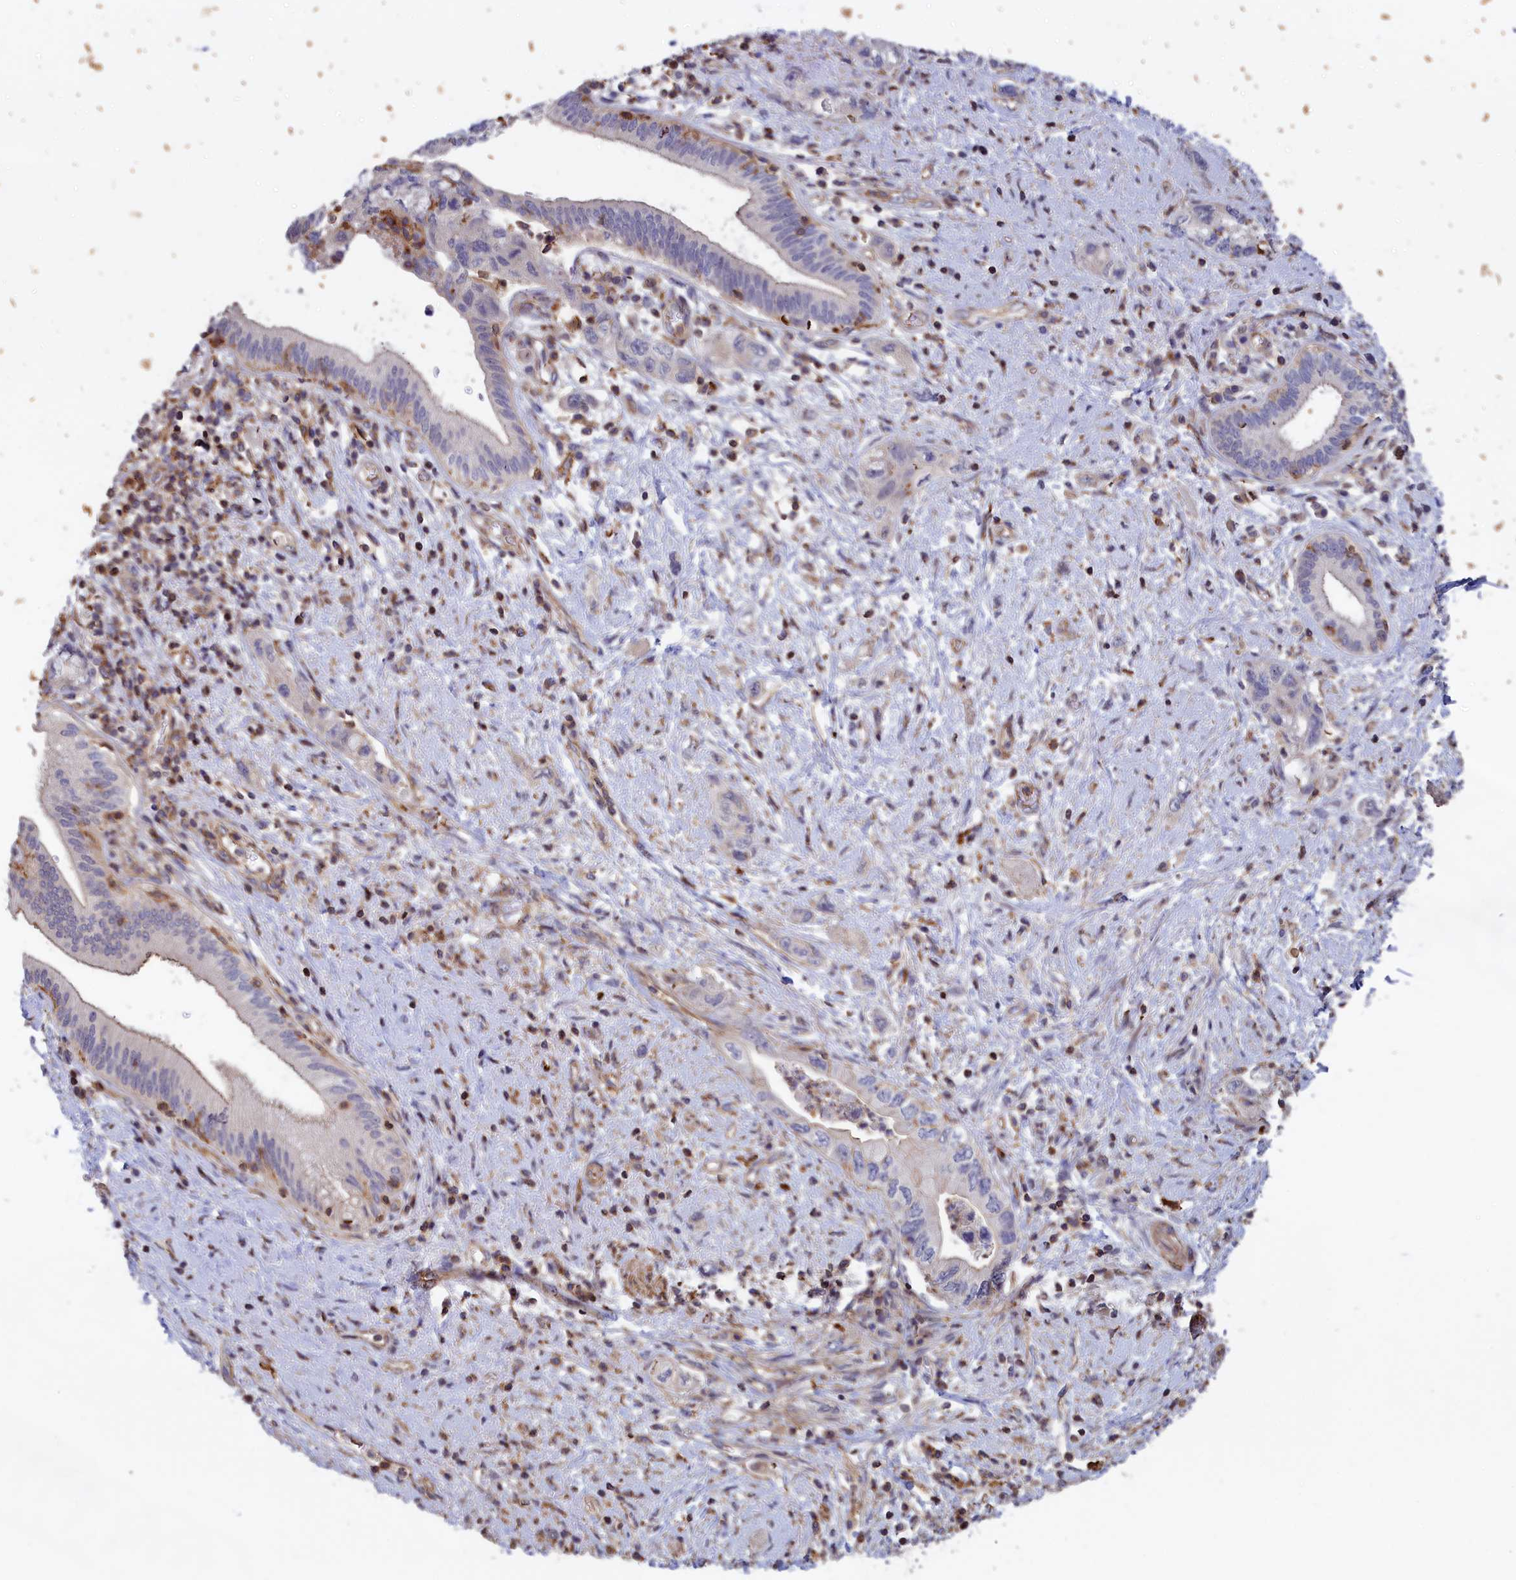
{"staining": {"intensity": "weak", "quantity": "<25%", "location": "cytoplasmic/membranous"}, "tissue": "pancreatic cancer", "cell_type": "Tumor cells", "image_type": "cancer", "snomed": [{"axis": "morphology", "description": "Adenocarcinoma, NOS"}, {"axis": "topography", "description": "Pancreas"}], "caption": "Immunohistochemistry (IHC) of human pancreatic cancer (adenocarcinoma) displays no positivity in tumor cells.", "gene": "ANKRD27", "patient": {"sex": "female", "age": 73}}